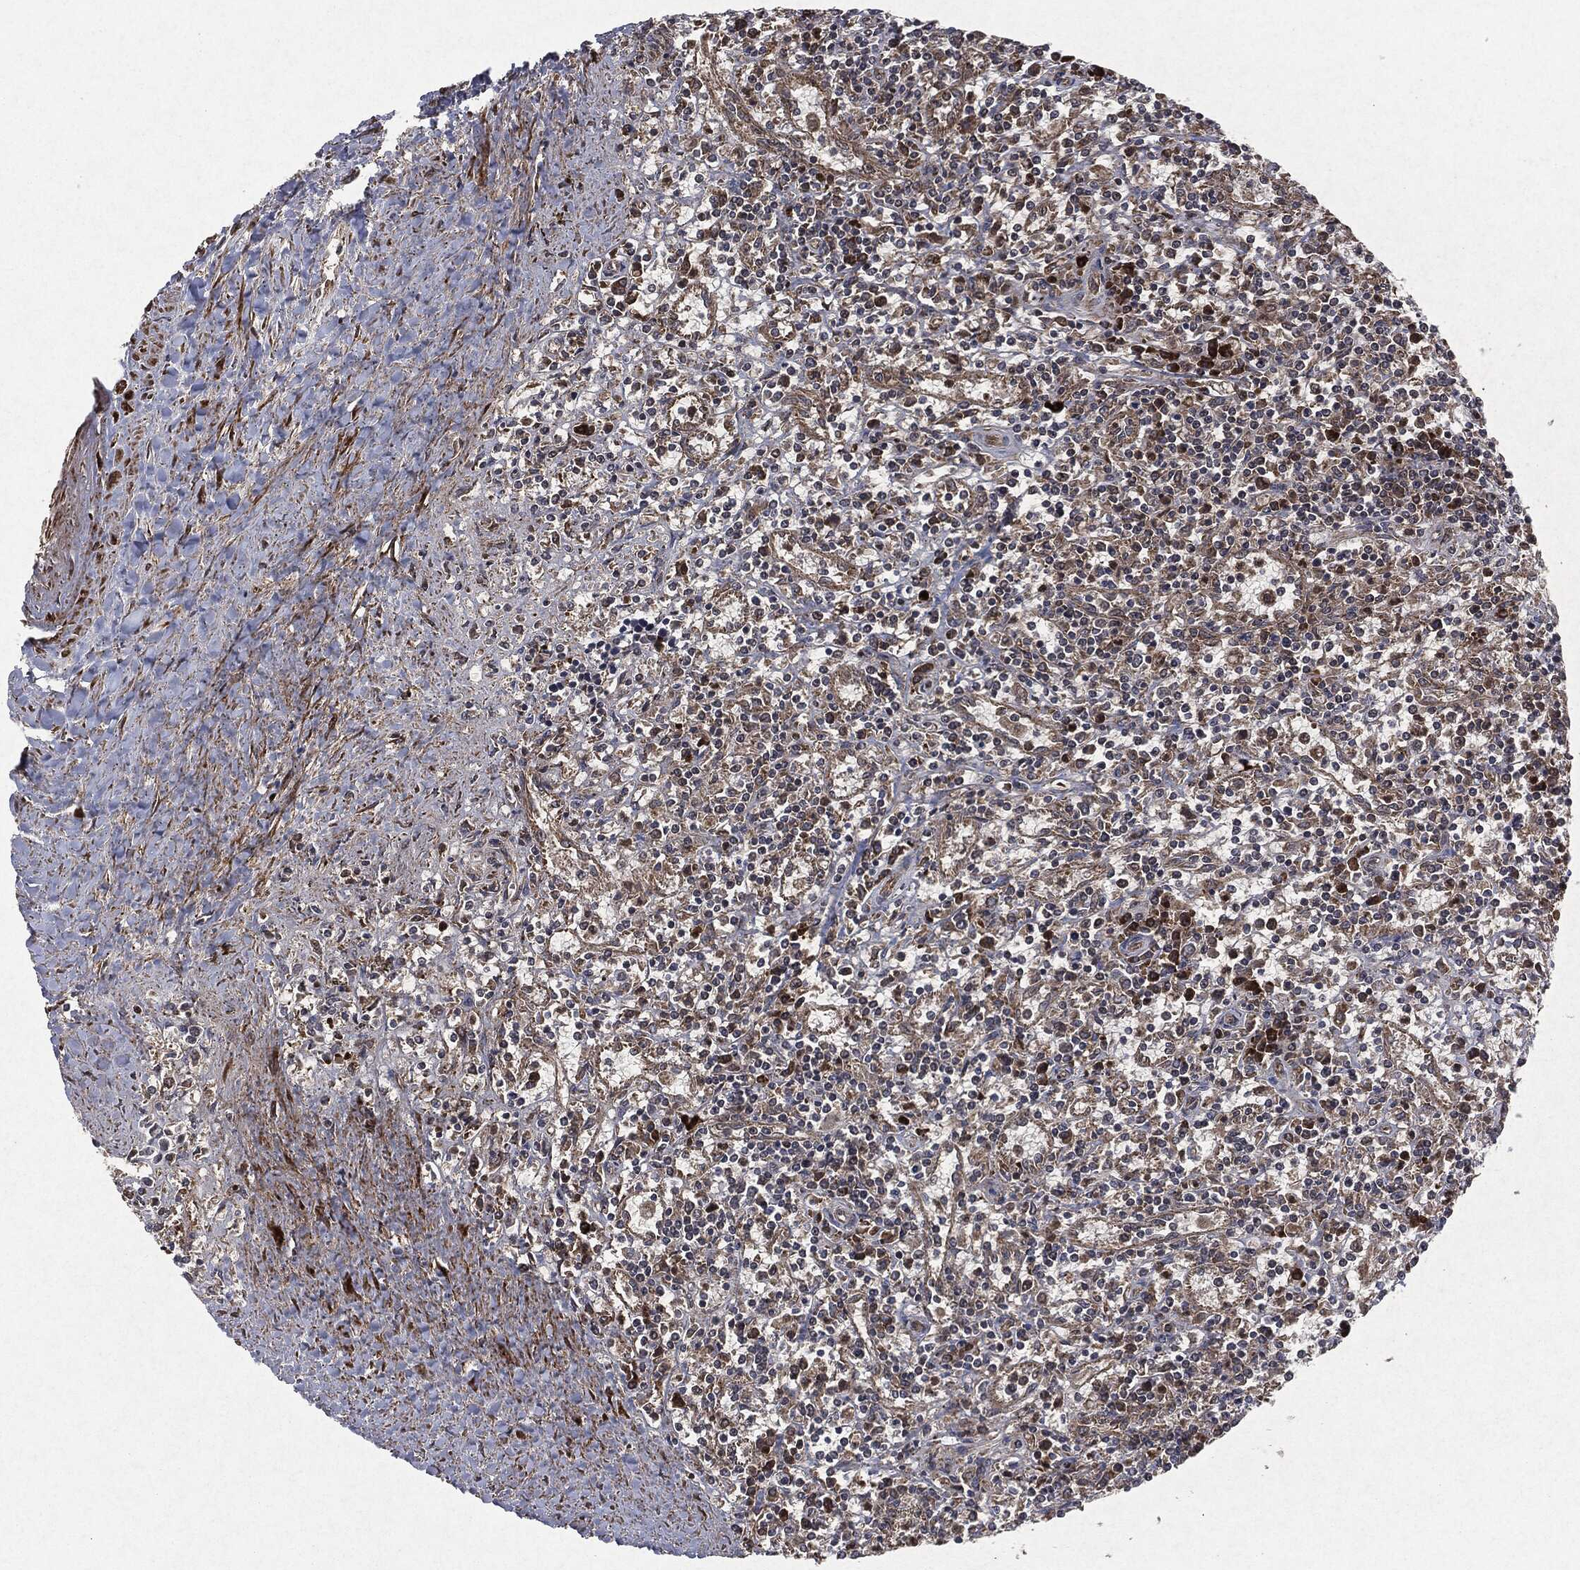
{"staining": {"intensity": "strong", "quantity": "<25%", "location": "cytoplasmic/membranous"}, "tissue": "lymphoma", "cell_type": "Tumor cells", "image_type": "cancer", "snomed": [{"axis": "morphology", "description": "Malignant lymphoma, non-Hodgkin's type, Low grade"}, {"axis": "topography", "description": "Spleen"}], "caption": "A brown stain shows strong cytoplasmic/membranous staining of a protein in low-grade malignant lymphoma, non-Hodgkin's type tumor cells.", "gene": "RAF1", "patient": {"sex": "male", "age": 62}}